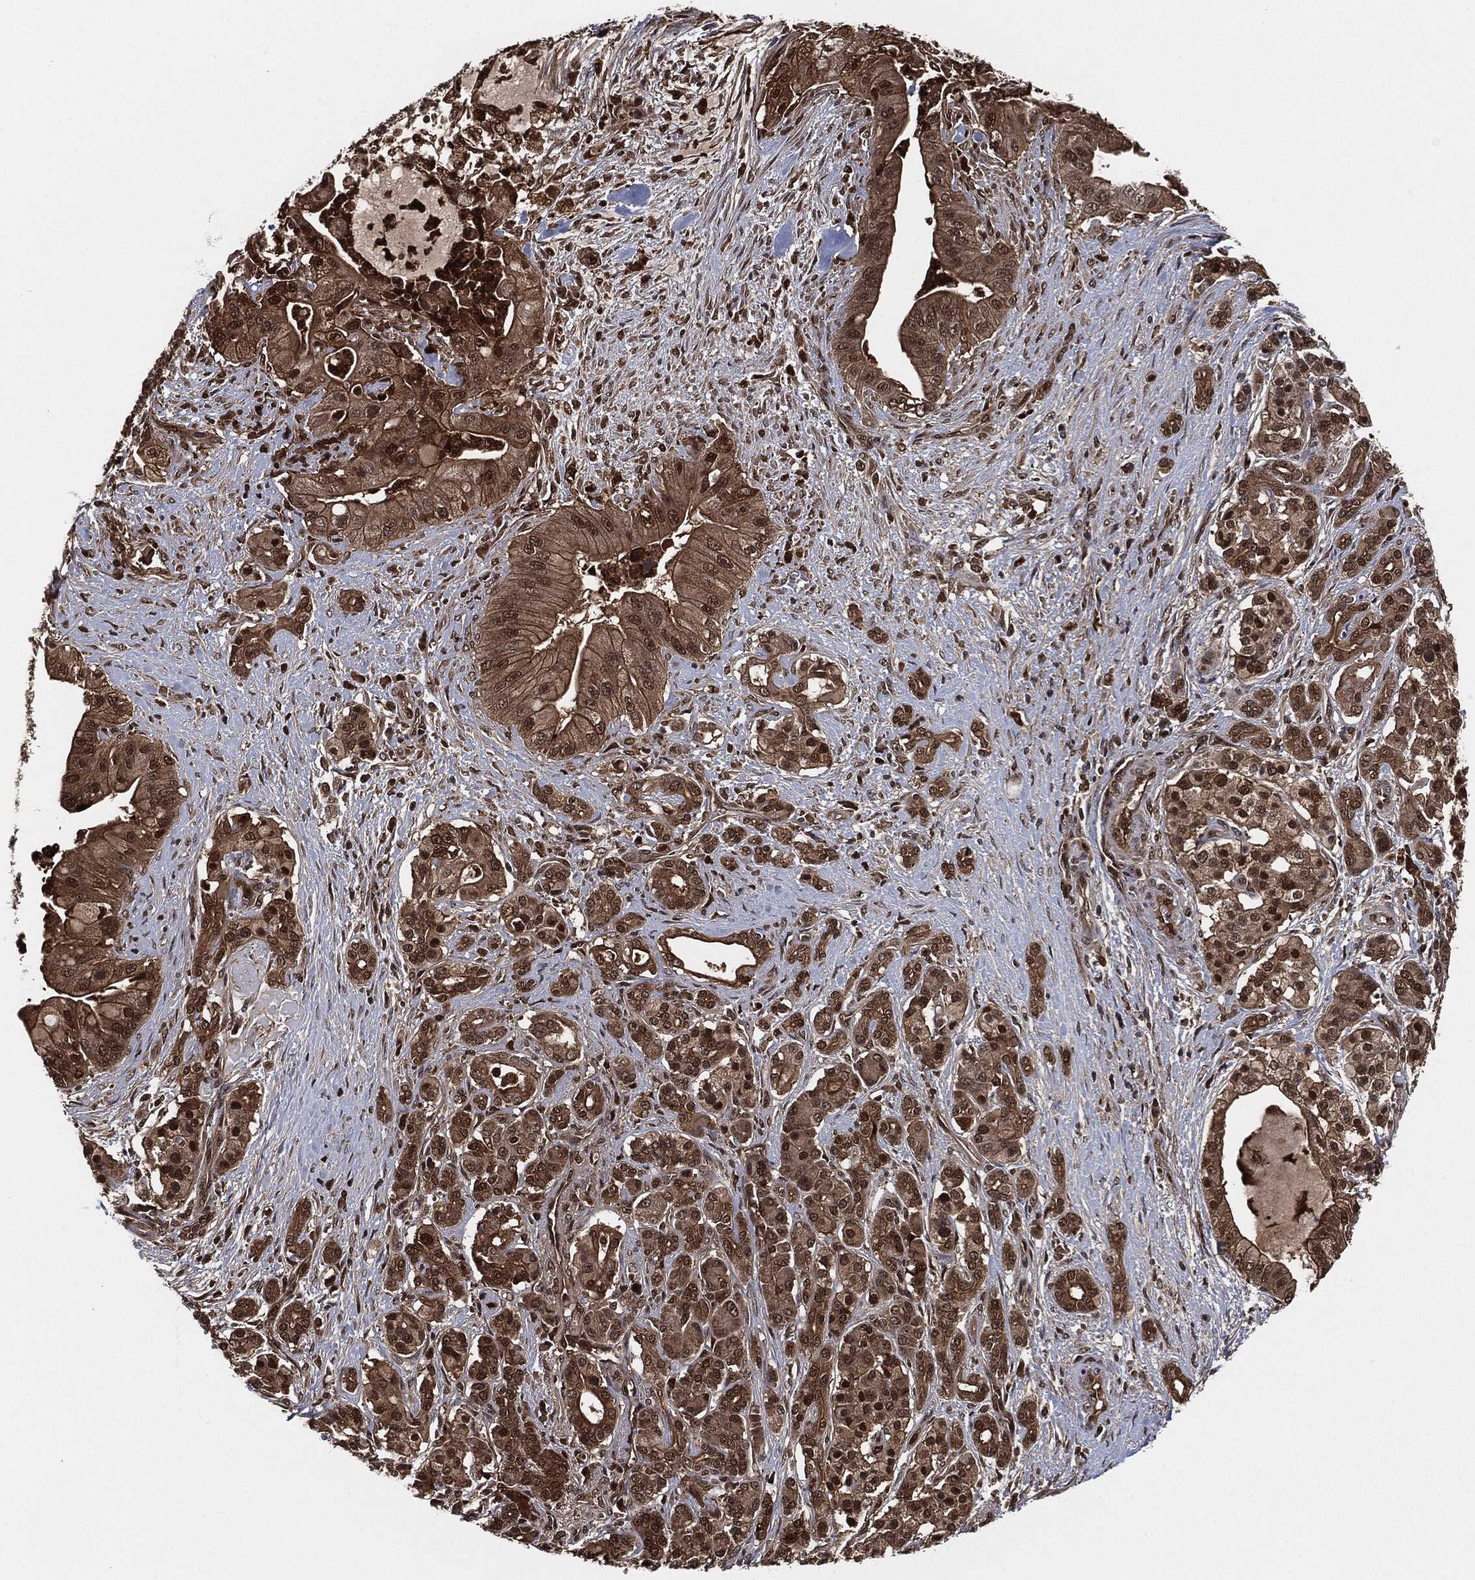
{"staining": {"intensity": "moderate", "quantity": "<25%", "location": "cytoplasmic/membranous,nuclear"}, "tissue": "pancreatic cancer", "cell_type": "Tumor cells", "image_type": "cancer", "snomed": [{"axis": "morphology", "description": "Normal tissue, NOS"}, {"axis": "morphology", "description": "Inflammation, NOS"}, {"axis": "morphology", "description": "Adenocarcinoma, NOS"}, {"axis": "topography", "description": "Pancreas"}], "caption": "Tumor cells reveal low levels of moderate cytoplasmic/membranous and nuclear expression in approximately <25% of cells in adenocarcinoma (pancreatic).", "gene": "CAPRIN2", "patient": {"sex": "male", "age": 57}}